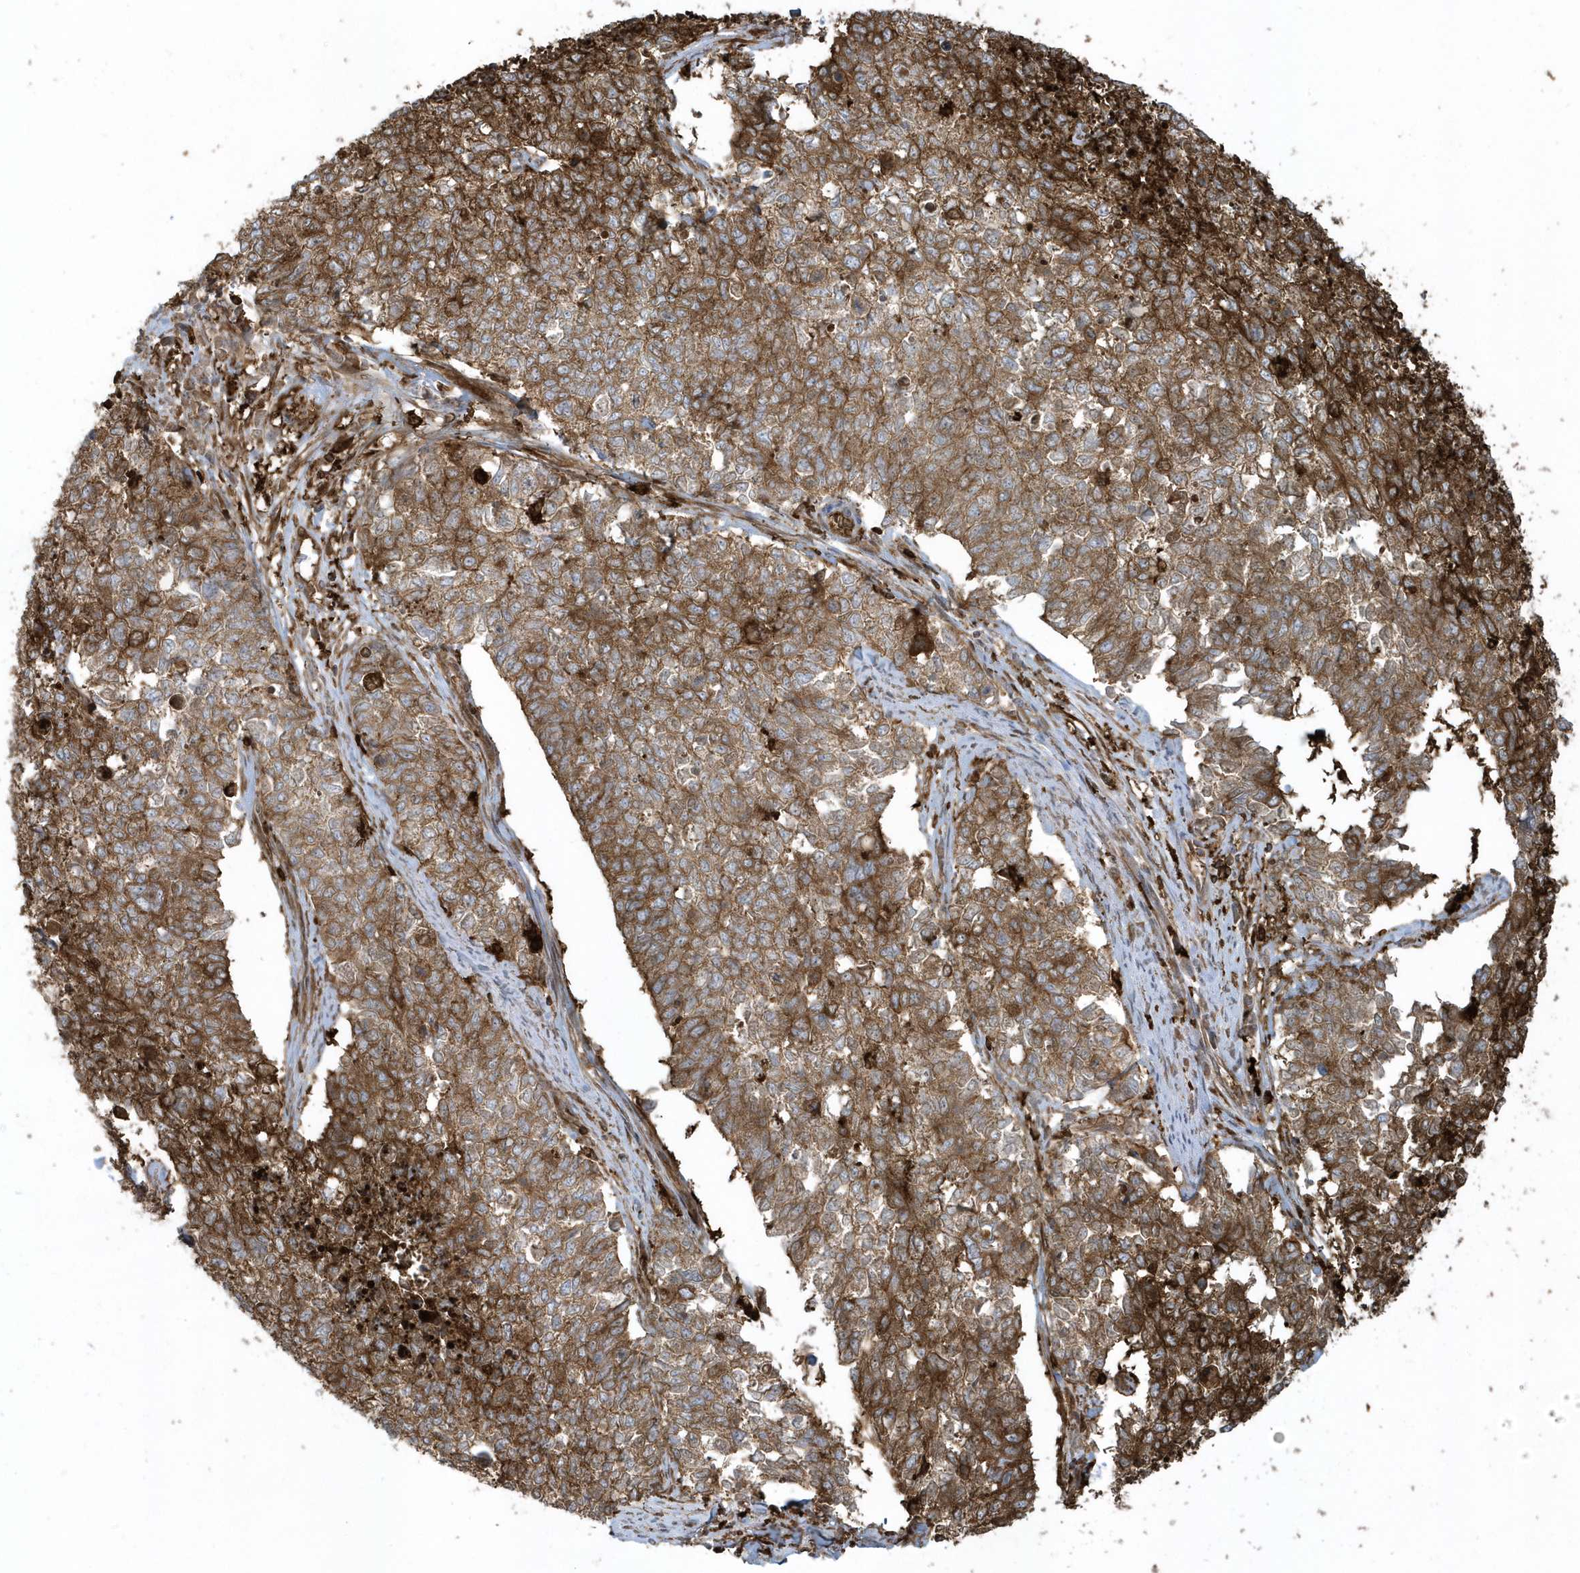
{"staining": {"intensity": "moderate", "quantity": ">75%", "location": "cytoplasmic/membranous"}, "tissue": "cervical cancer", "cell_type": "Tumor cells", "image_type": "cancer", "snomed": [{"axis": "morphology", "description": "Squamous cell carcinoma, NOS"}, {"axis": "topography", "description": "Cervix"}], "caption": "Immunohistochemical staining of cervical cancer exhibits medium levels of moderate cytoplasmic/membranous positivity in approximately >75% of tumor cells.", "gene": "CLCN6", "patient": {"sex": "female", "age": 63}}